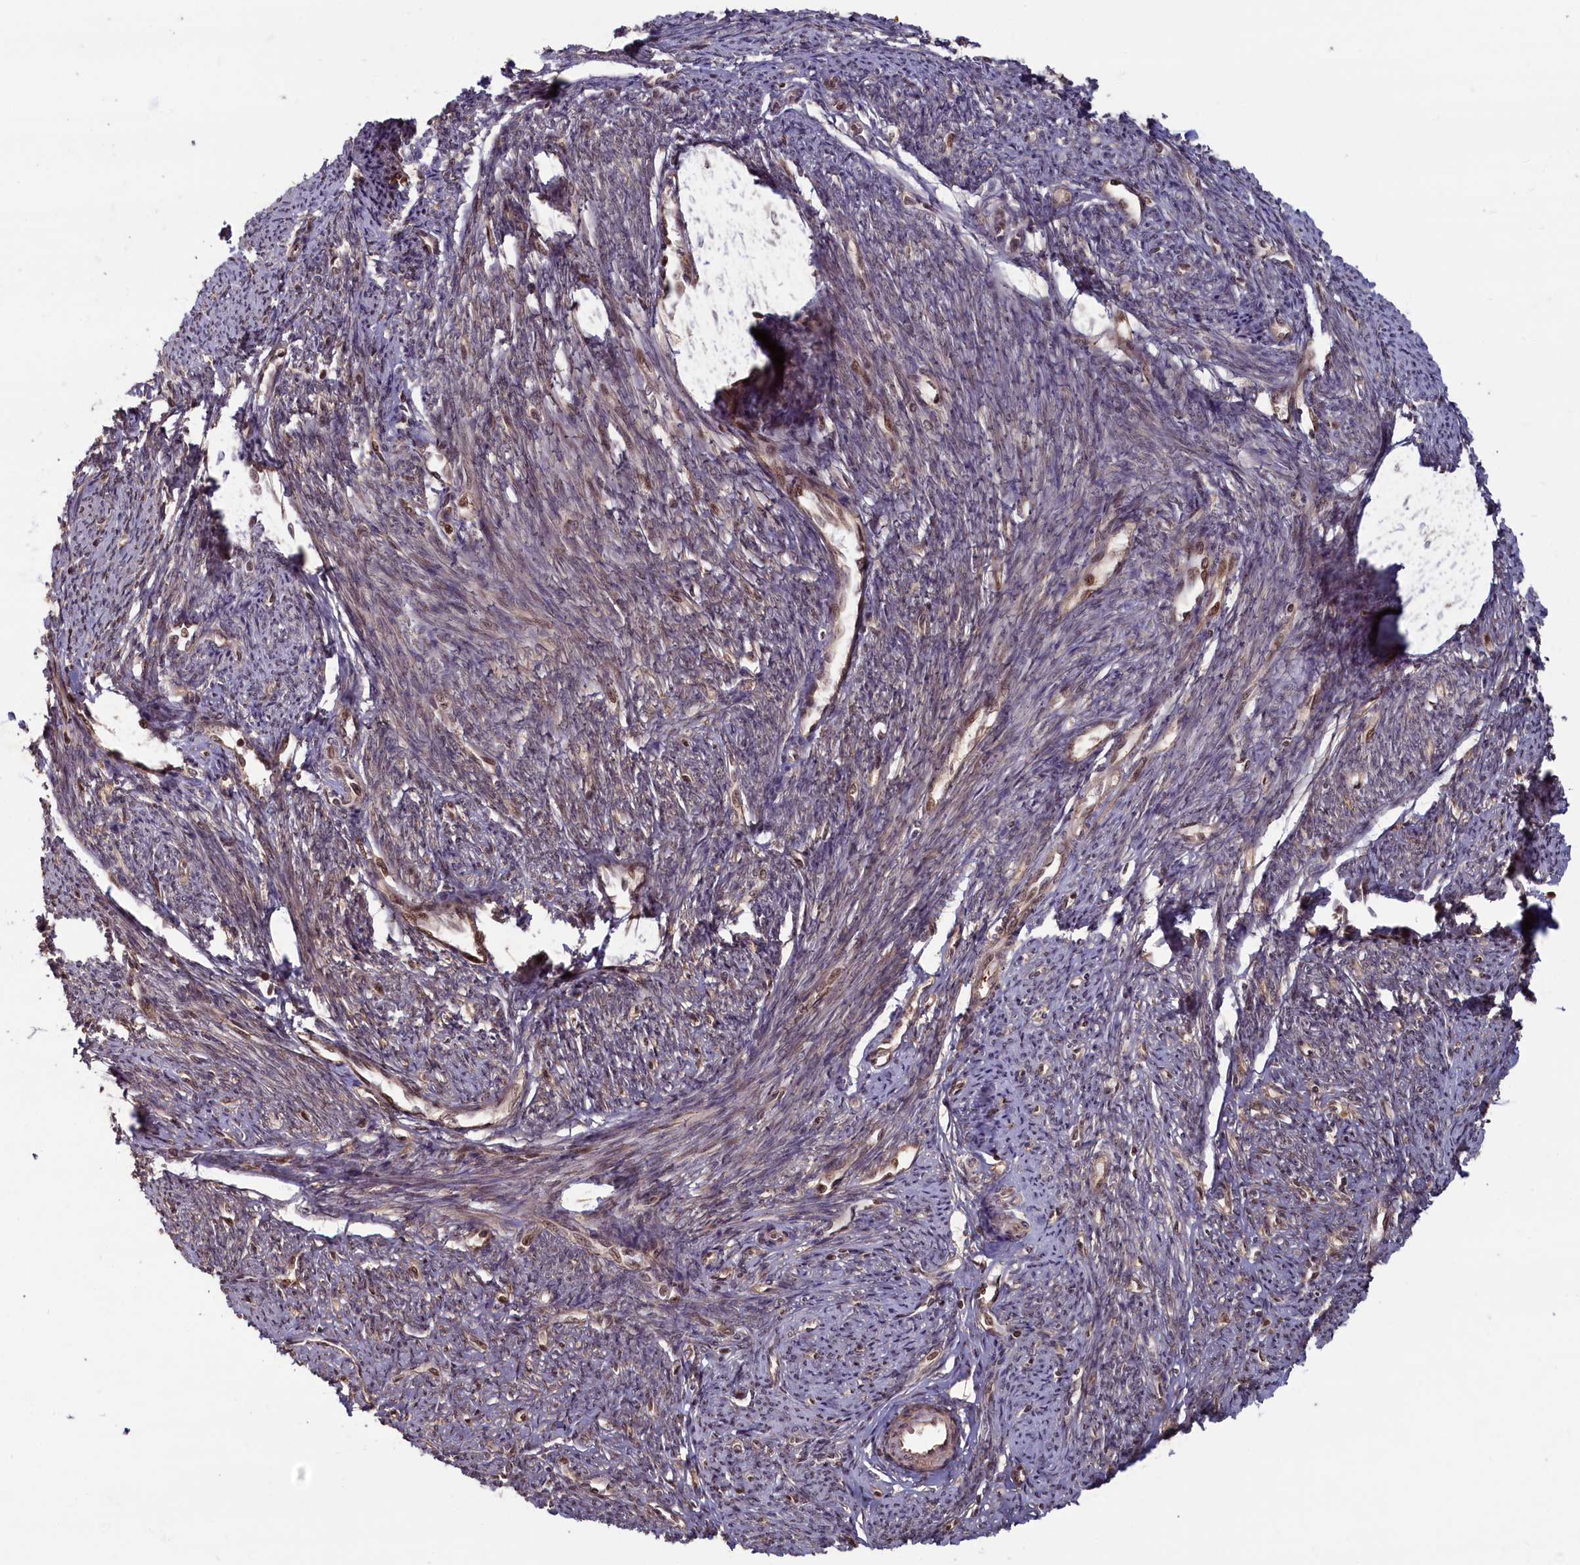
{"staining": {"intensity": "moderate", "quantity": "25%-75%", "location": "cytoplasmic/membranous,nuclear"}, "tissue": "smooth muscle", "cell_type": "Smooth muscle cells", "image_type": "normal", "snomed": [{"axis": "morphology", "description": "Normal tissue, NOS"}, {"axis": "topography", "description": "Smooth muscle"}, {"axis": "topography", "description": "Uterus"}], "caption": "Smooth muscle stained with DAB immunohistochemistry (IHC) shows medium levels of moderate cytoplasmic/membranous,nuclear expression in about 25%-75% of smooth muscle cells.", "gene": "HIF3A", "patient": {"sex": "female", "age": 59}}